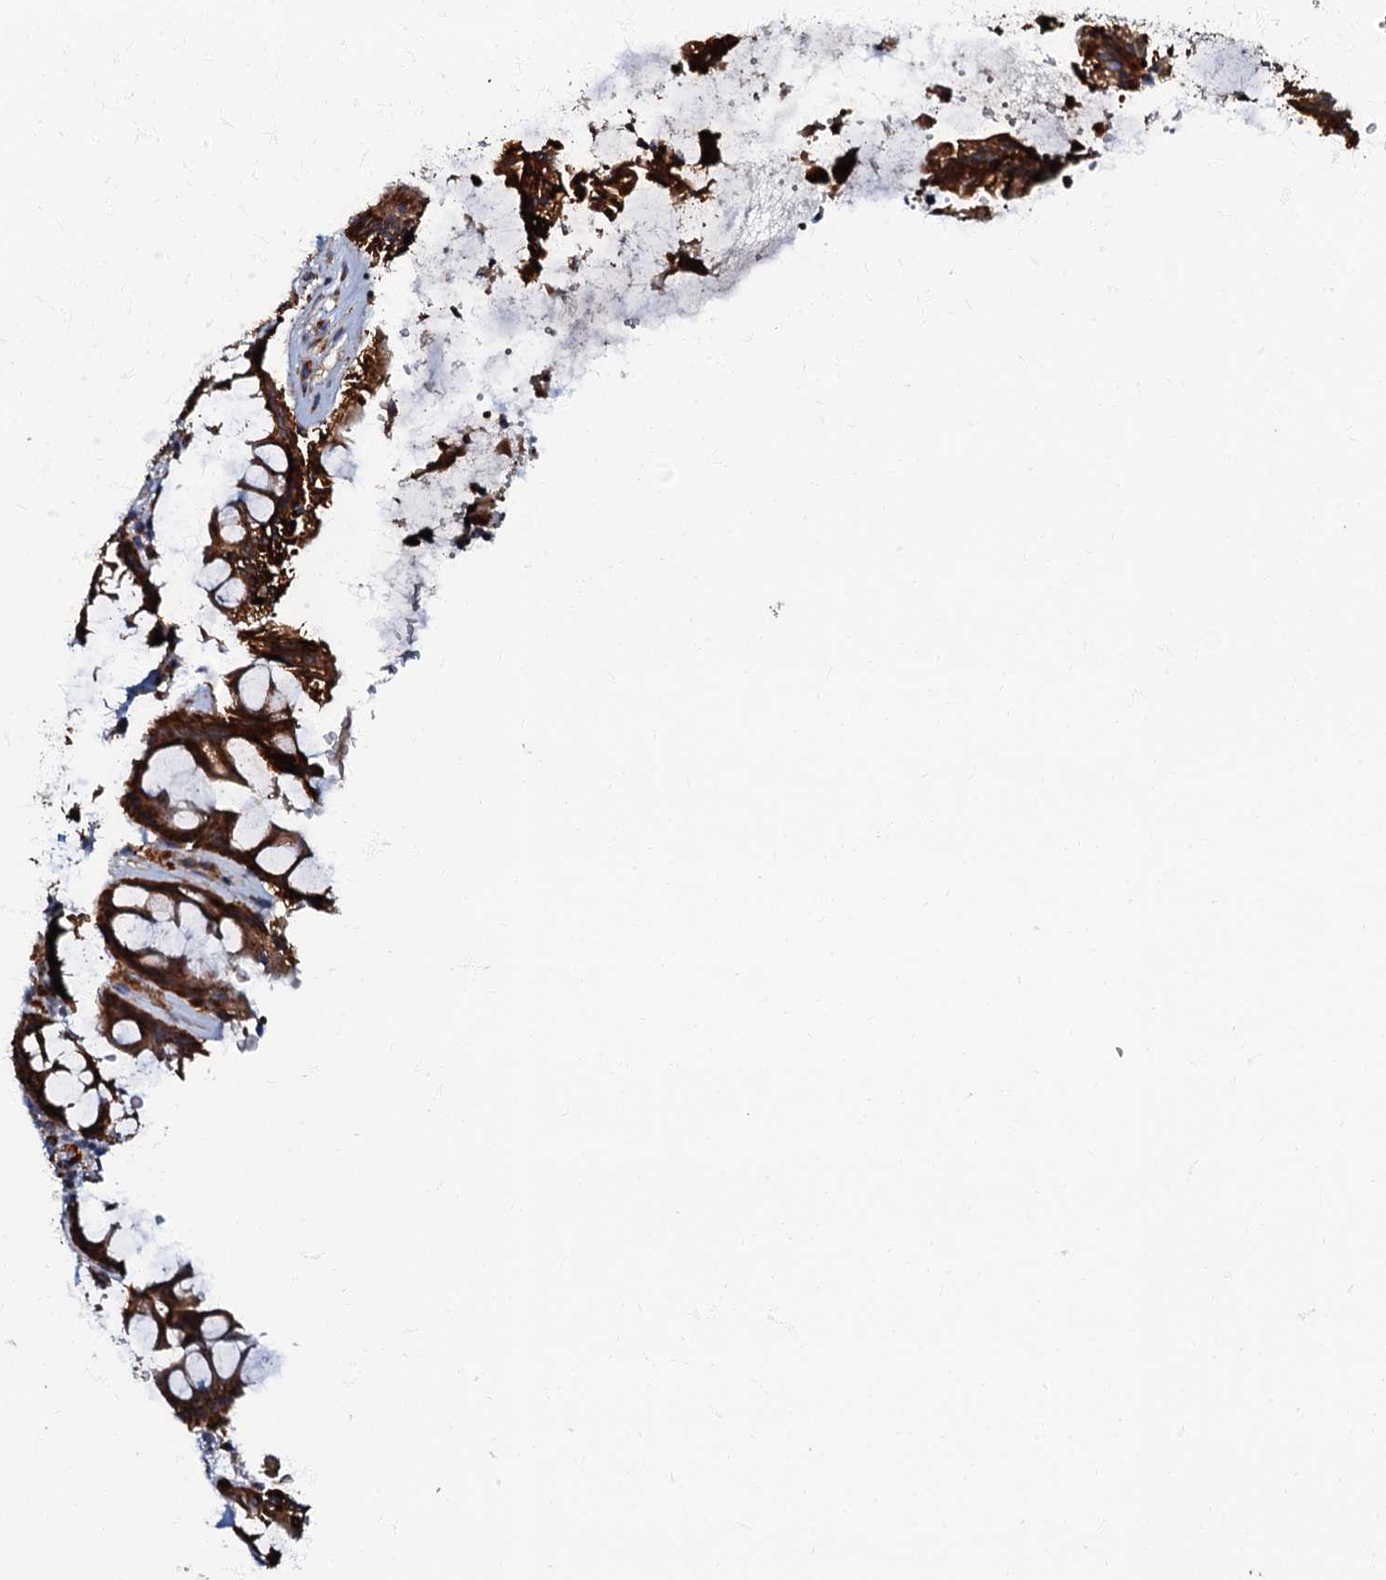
{"staining": {"intensity": "strong", "quantity": ">75%", "location": "cytoplasmic/membranous"}, "tissue": "rectum", "cell_type": "Glandular cells", "image_type": "normal", "snomed": [{"axis": "morphology", "description": "Normal tissue, NOS"}, {"axis": "topography", "description": "Rectum"}], "caption": "Approximately >75% of glandular cells in normal human rectum demonstrate strong cytoplasmic/membranous protein expression as visualized by brown immunohistochemical staining.", "gene": "NDUFA12", "patient": {"sex": "female", "age": 46}}